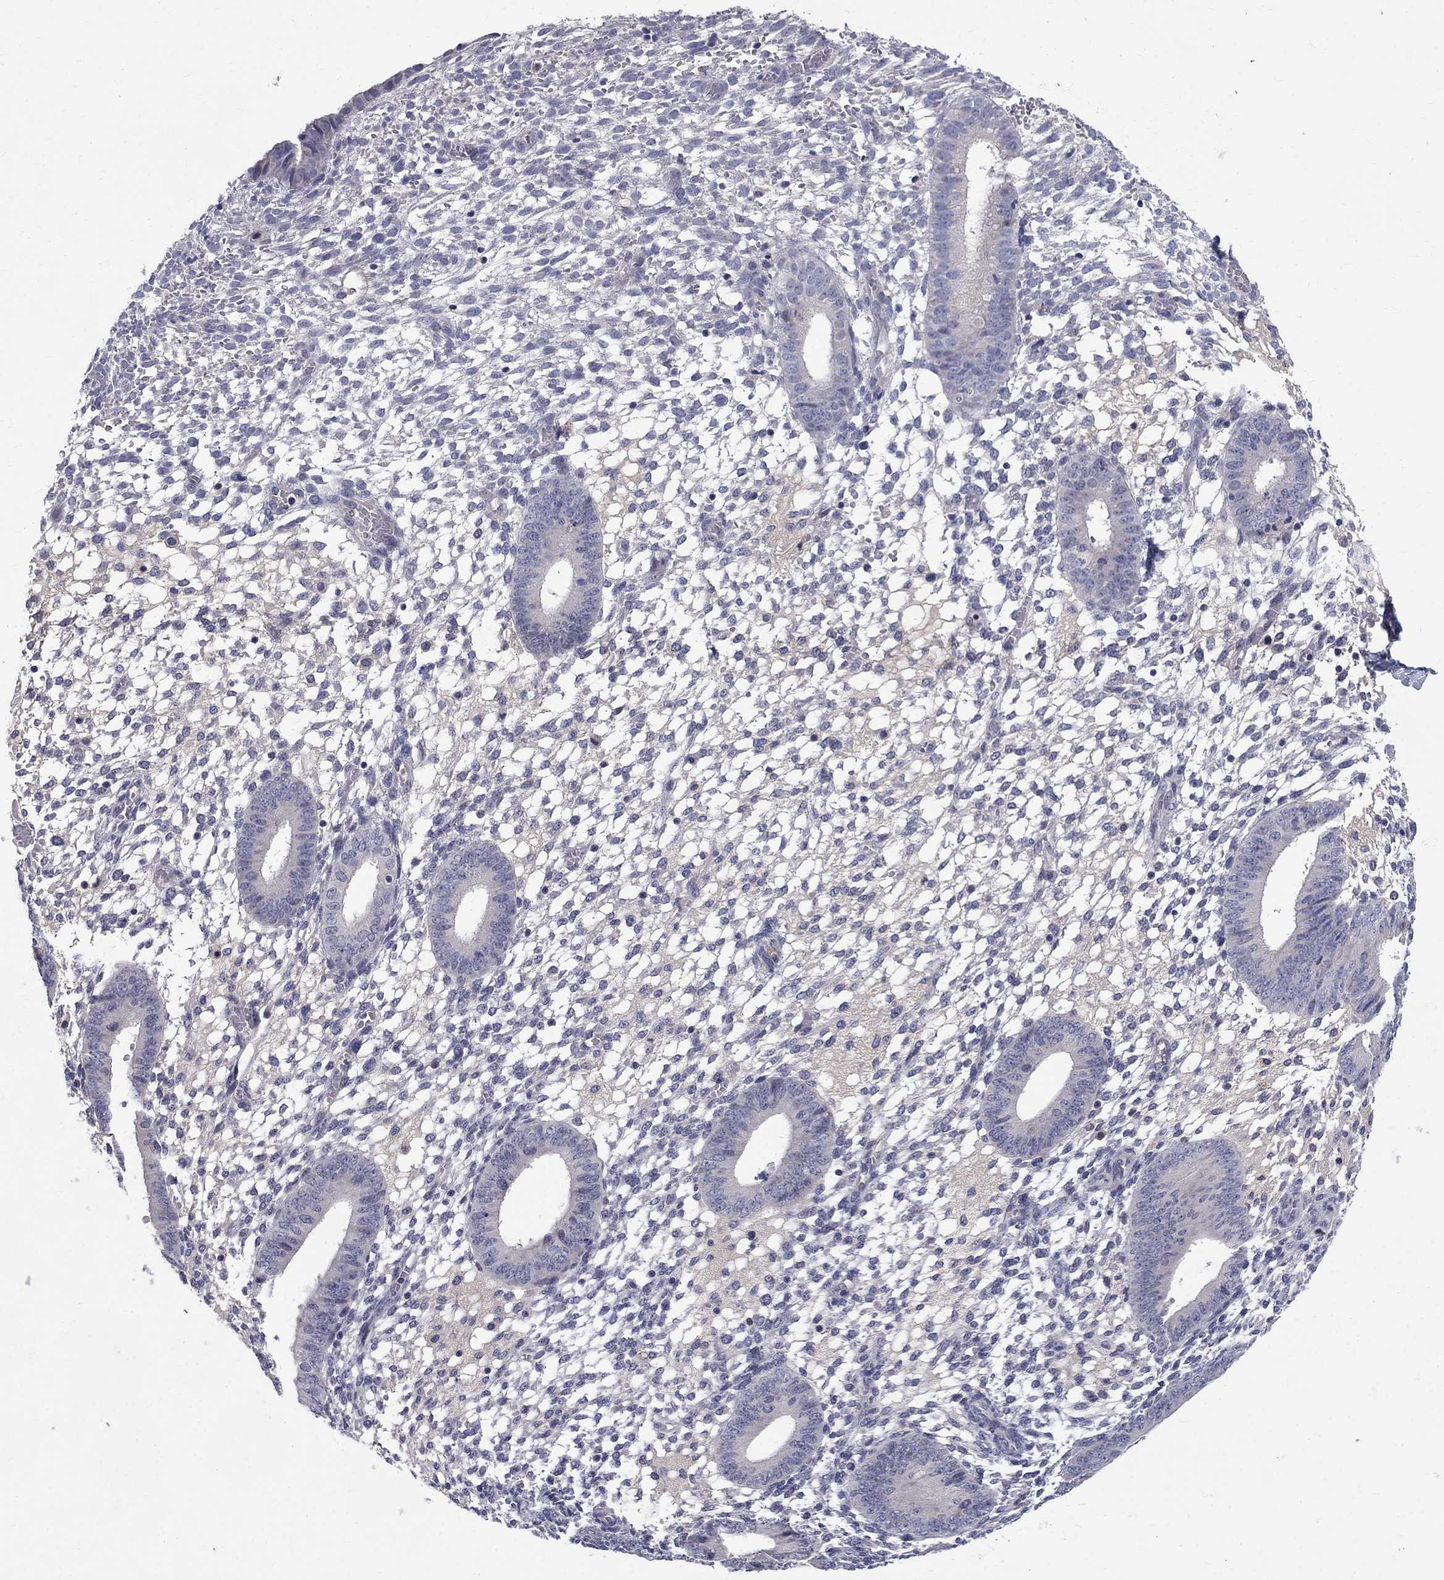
{"staining": {"intensity": "negative", "quantity": "none", "location": "none"}, "tissue": "endometrium", "cell_type": "Cells in endometrial stroma", "image_type": "normal", "snomed": [{"axis": "morphology", "description": "Normal tissue, NOS"}, {"axis": "topography", "description": "Endometrium"}], "caption": "High magnification brightfield microscopy of unremarkable endometrium stained with DAB (brown) and counterstained with hematoxylin (blue): cells in endometrial stroma show no significant expression.", "gene": "STAB2", "patient": {"sex": "female", "age": 39}}